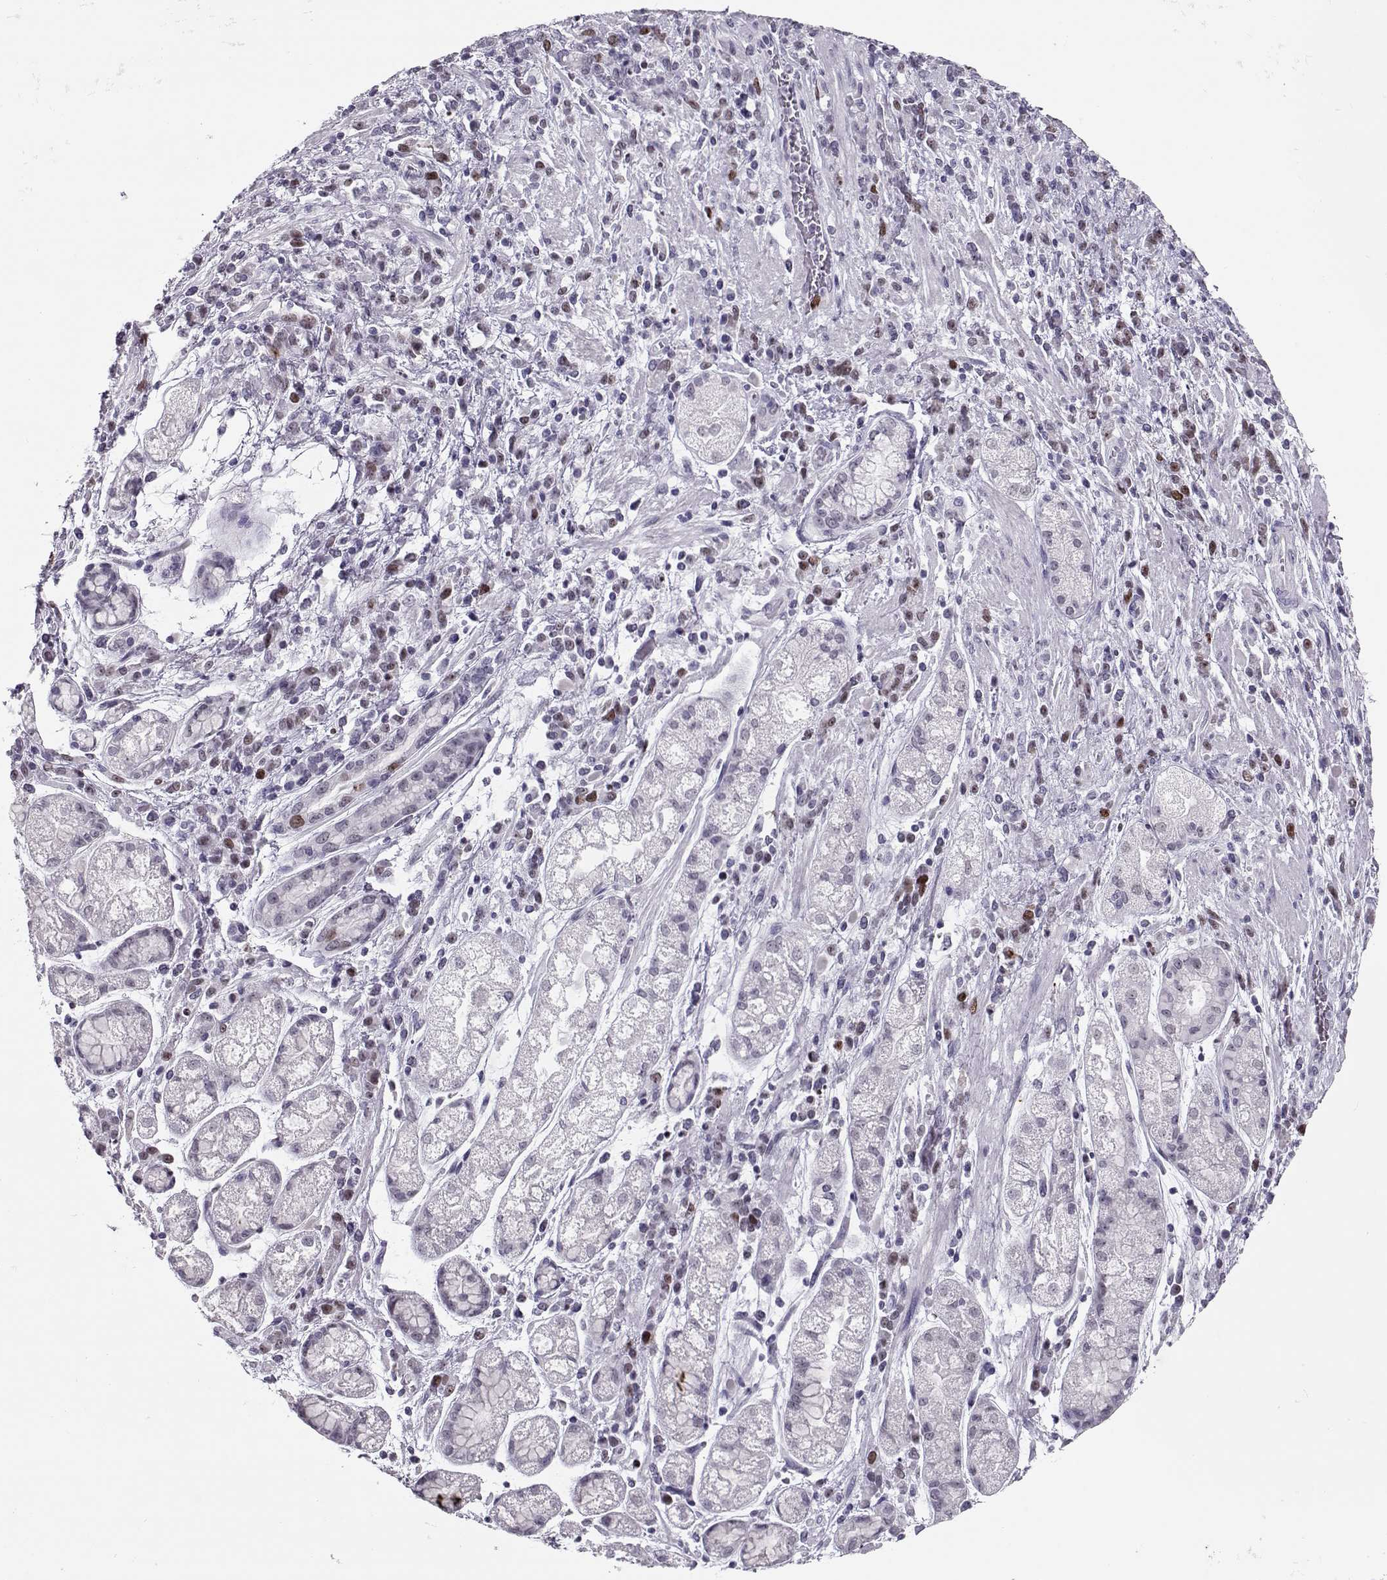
{"staining": {"intensity": "moderate", "quantity": "<25%", "location": "nuclear"}, "tissue": "stomach cancer", "cell_type": "Tumor cells", "image_type": "cancer", "snomed": [{"axis": "morphology", "description": "Adenocarcinoma, NOS"}, {"axis": "topography", "description": "Stomach"}], "caption": "Immunohistochemical staining of stomach adenocarcinoma exhibits moderate nuclear protein positivity in approximately <25% of tumor cells.", "gene": "SGO1", "patient": {"sex": "female", "age": 57}}